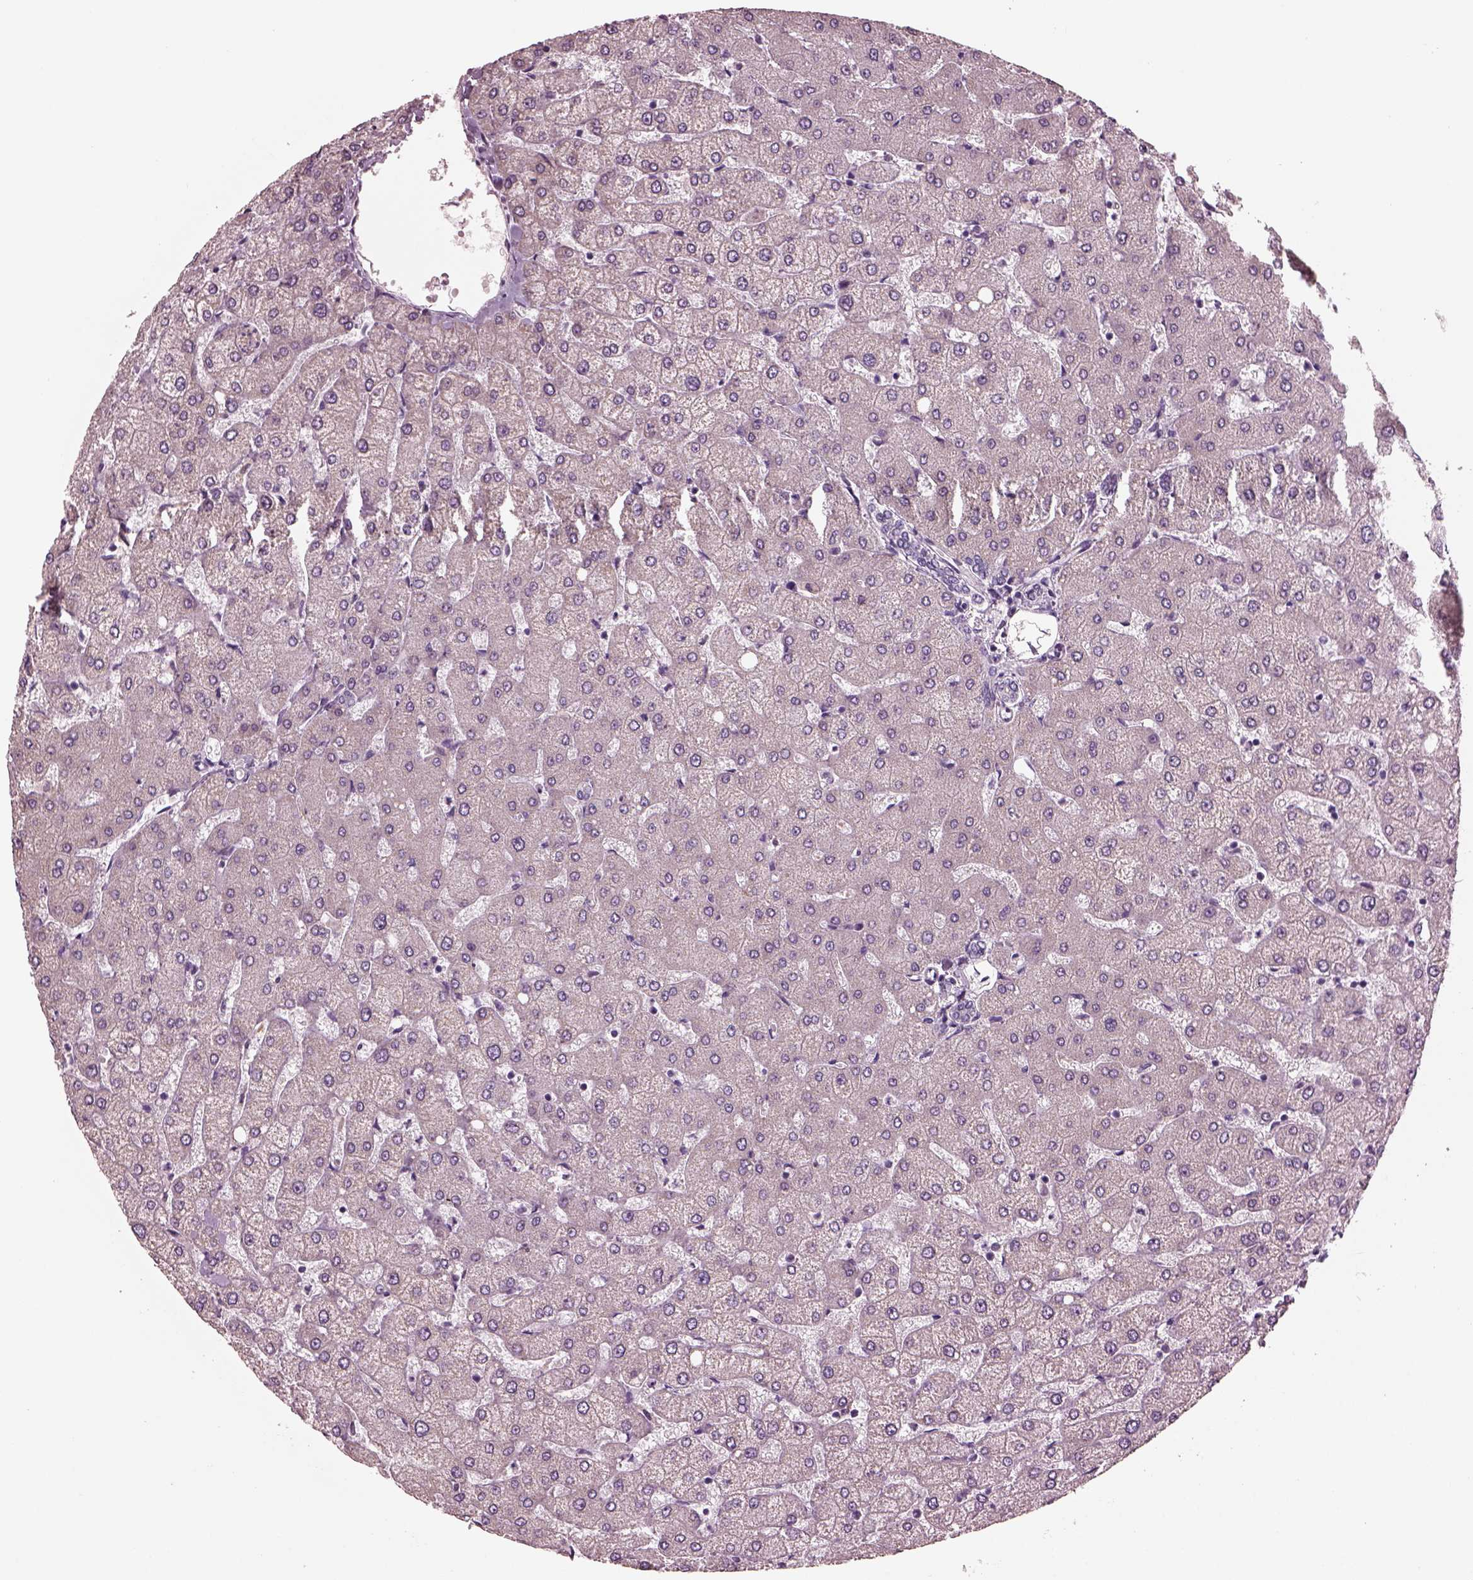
{"staining": {"intensity": "negative", "quantity": "none", "location": "none"}, "tissue": "liver", "cell_type": "Cholangiocytes", "image_type": "normal", "snomed": [{"axis": "morphology", "description": "Normal tissue, NOS"}, {"axis": "topography", "description": "Liver"}], "caption": "The IHC image has no significant expression in cholangiocytes of liver. (DAB immunohistochemistry with hematoxylin counter stain).", "gene": "SHTN1", "patient": {"sex": "female", "age": 54}}